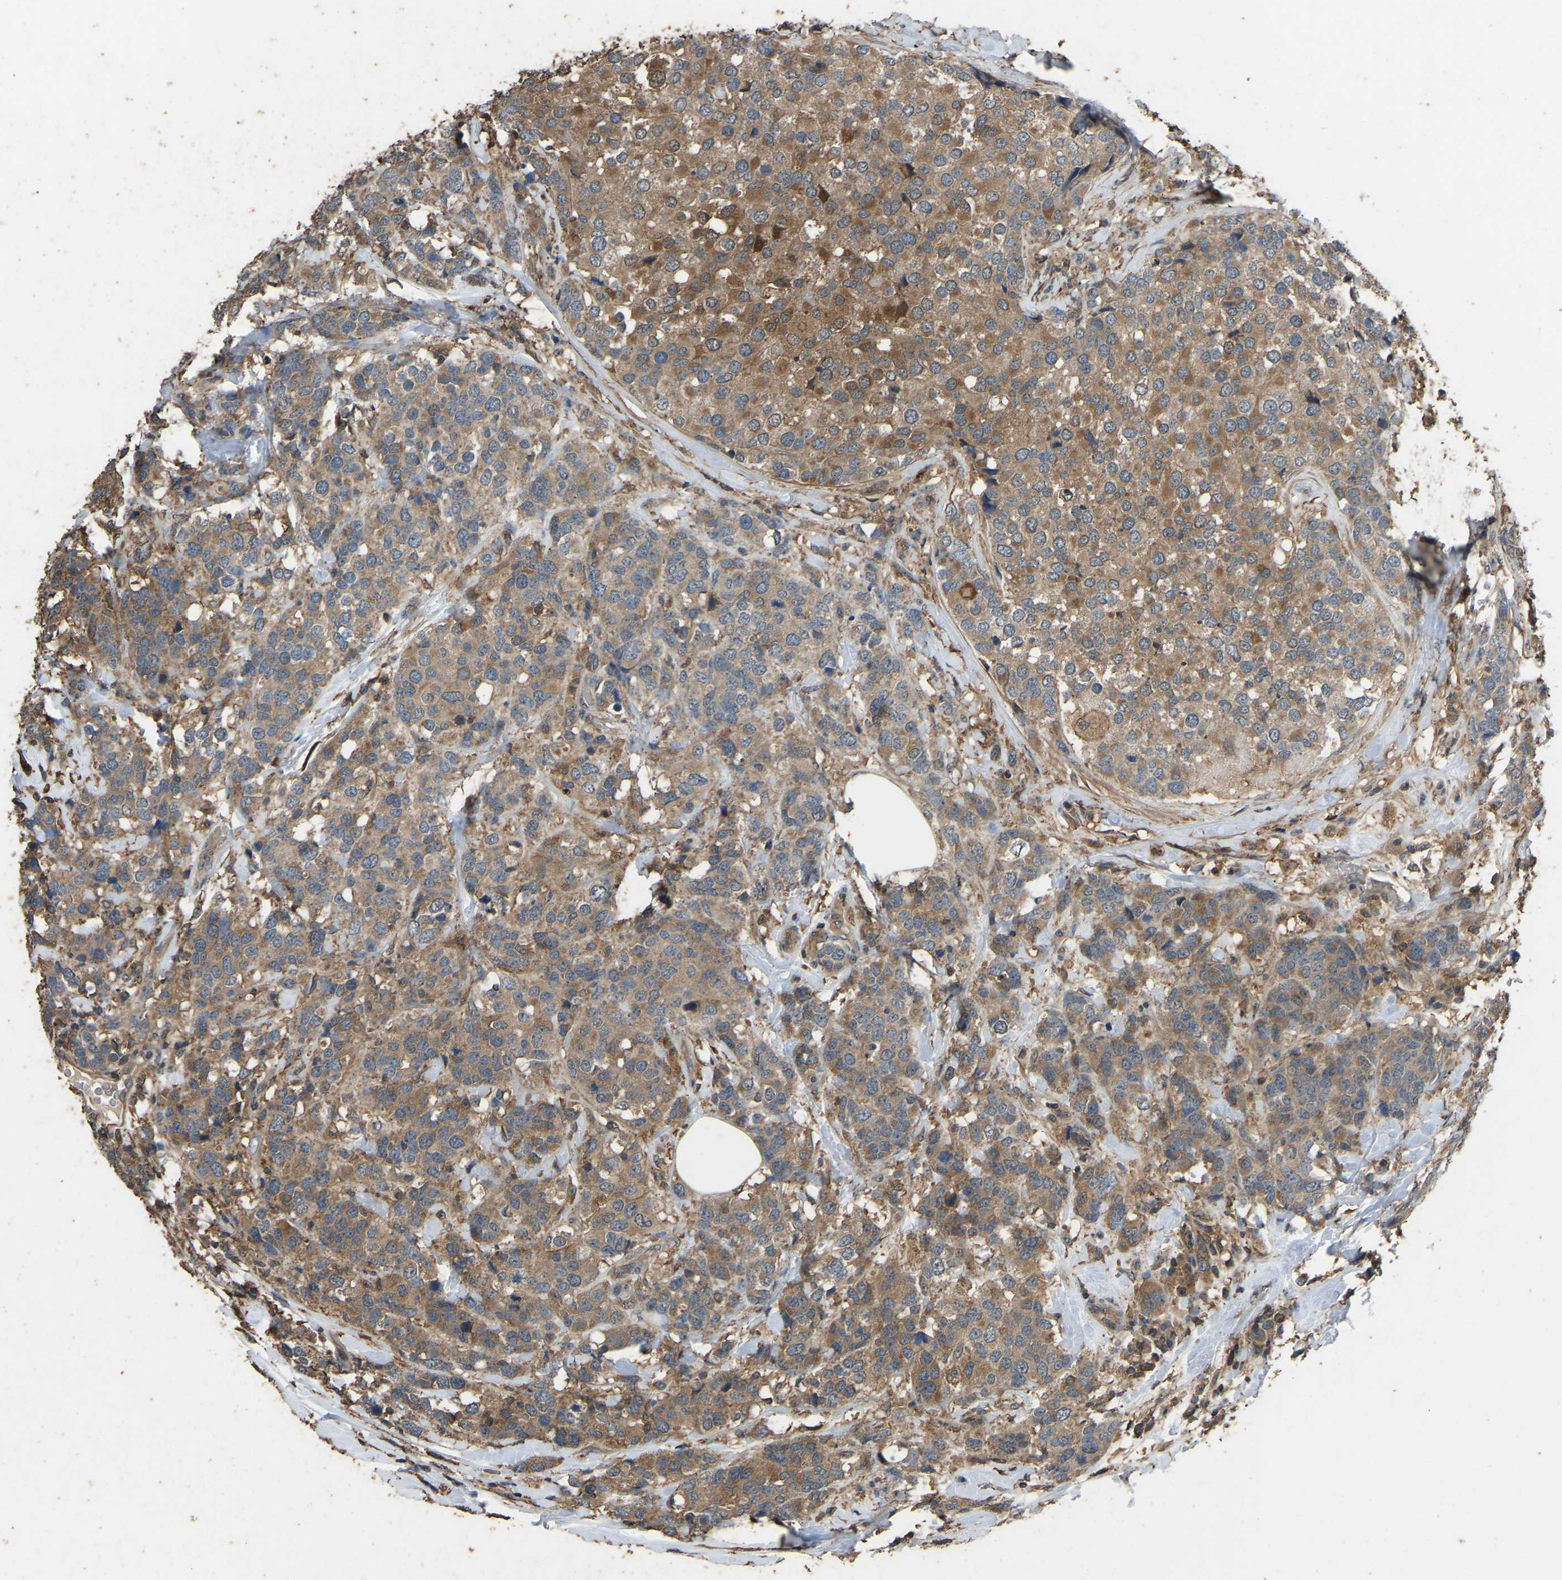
{"staining": {"intensity": "moderate", "quantity": ">75%", "location": "cytoplasmic/membranous"}, "tissue": "breast cancer", "cell_type": "Tumor cells", "image_type": "cancer", "snomed": [{"axis": "morphology", "description": "Lobular carcinoma"}, {"axis": "topography", "description": "Breast"}], "caption": "There is medium levels of moderate cytoplasmic/membranous expression in tumor cells of lobular carcinoma (breast), as demonstrated by immunohistochemical staining (brown color).", "gene": "FHIT", "patient": {"sex": "female", "age": 59}}